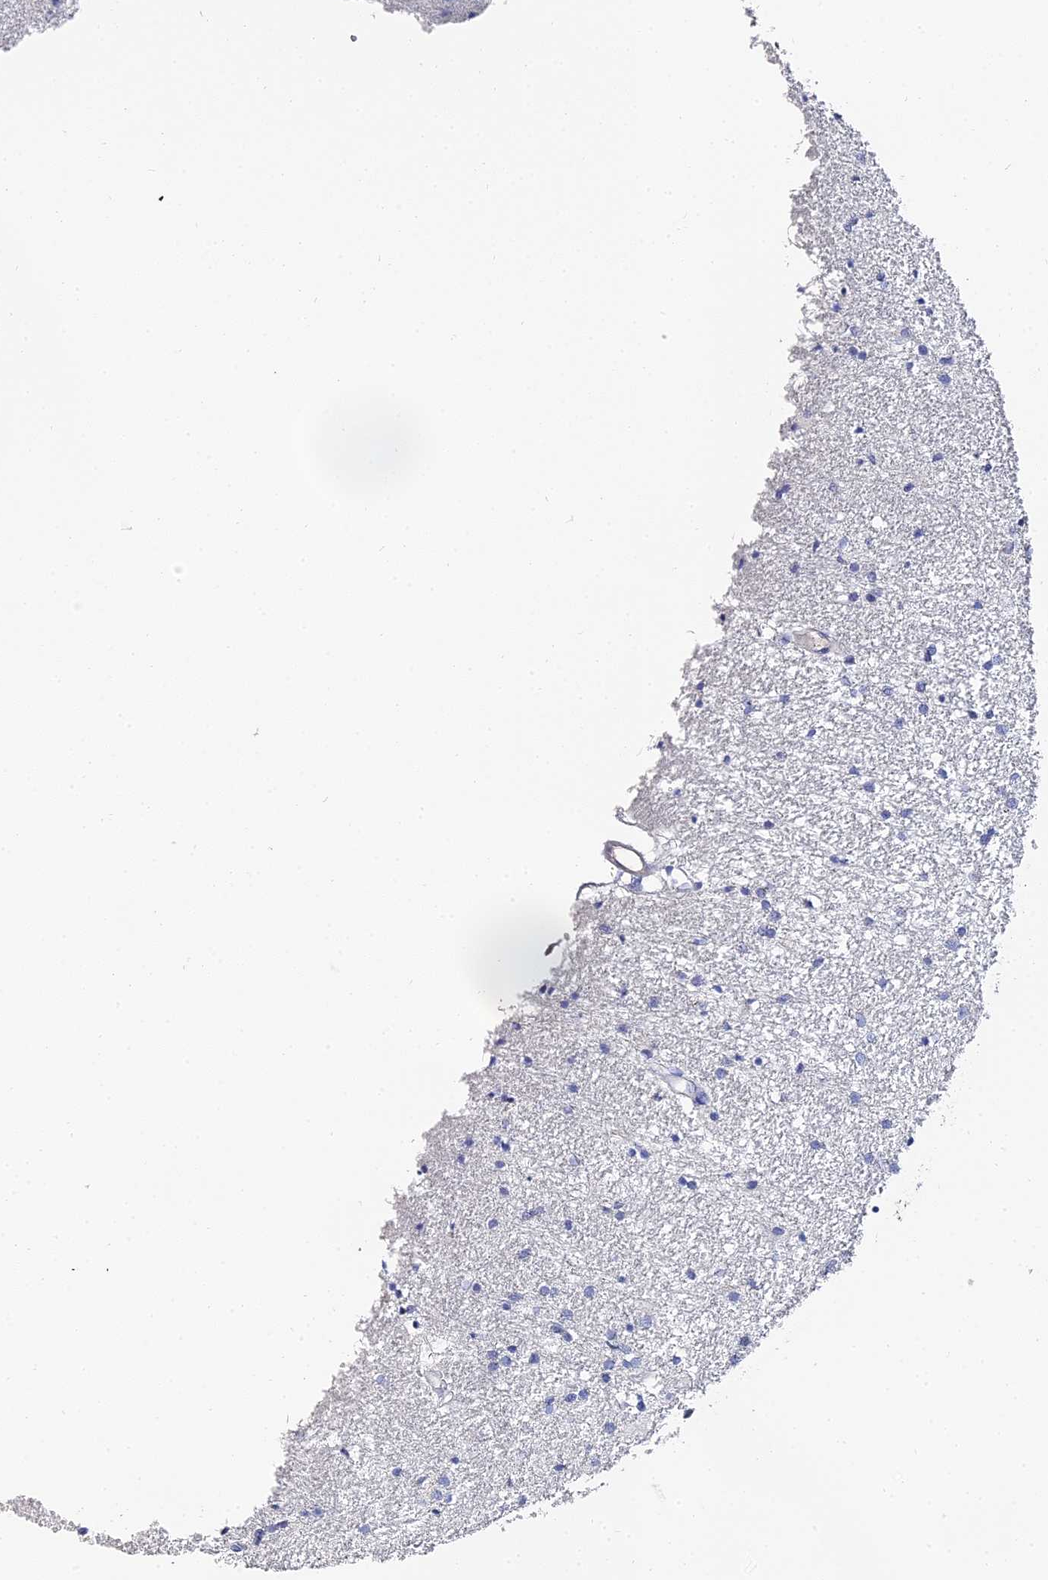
{"staining": {"intensity": "negative", "quantity": "none", "location": "none"}, "tissue": "glioma", "cell_type": "Tumor cells", "image_type": "cancer", "snomed": [{"axis": "morphology", "description": "Glioma, malignant, High grade"}, {"axis": "topography", "description": "Brain"}], "caption": "This is an IHC image of human malignant glioma (high-grade). There is no expression in tumor cells.", "gene": "KRT17", "patient": {"sex": "male", "age": 77}}